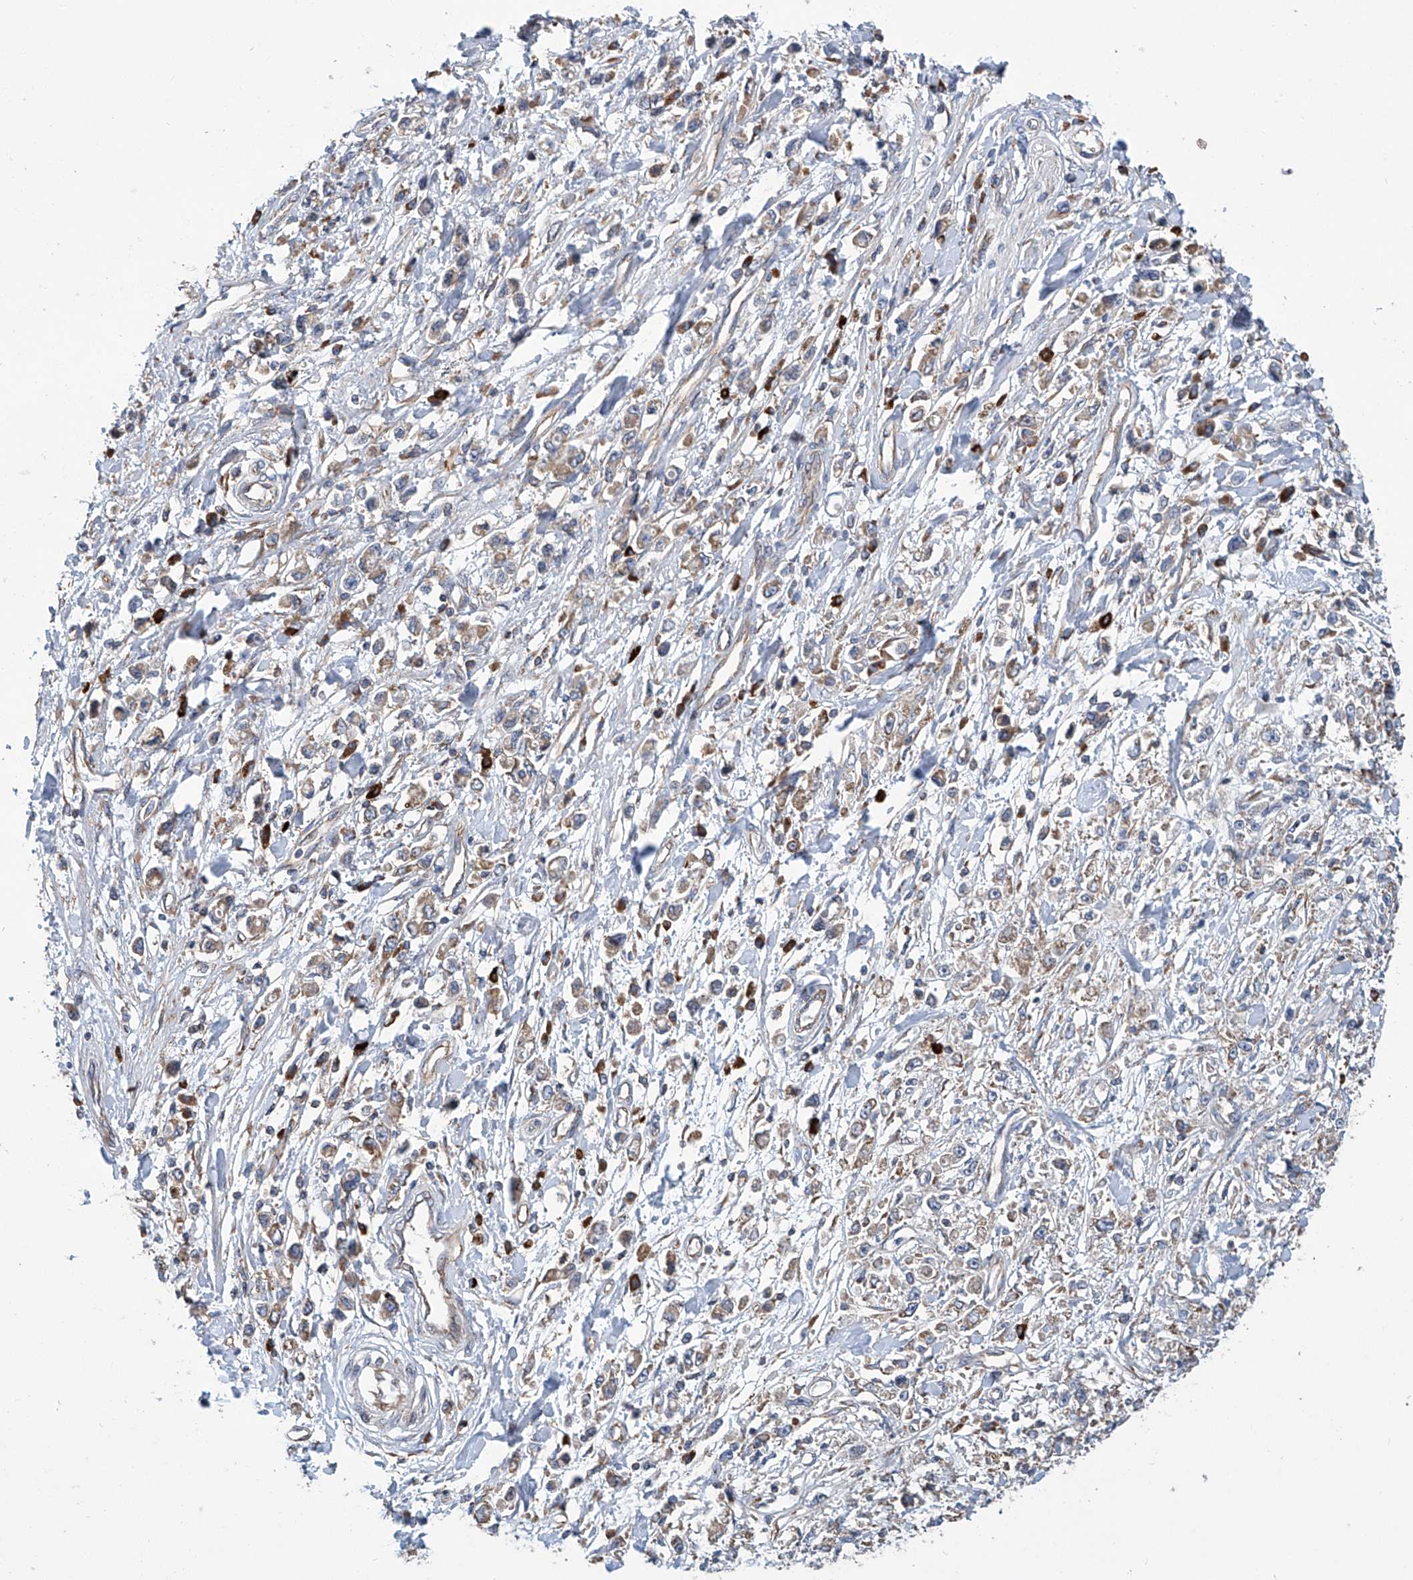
{"staining": {"intensity": "weak", "quantity": ">75%", "location": "cytoplasmic/membranous"}, "tissue": "stomach cancer", "cell_type": "Tumor cells", "image_type": "cancer", "snomed": [{"axis": "morphology", "description": "Adenocarcinoma, NOS"}, {"axis": "topography", "description": "Stomach"}], "caption": "Stomach cancer (adenocarcinoma) was stained to show a protein in brown. There is low levels of weak cytoplasmic/membranous expression in approximately >75% of tumor cells.", "gene": "SENP2", "patient": {"sex": "female", "age": 59}}